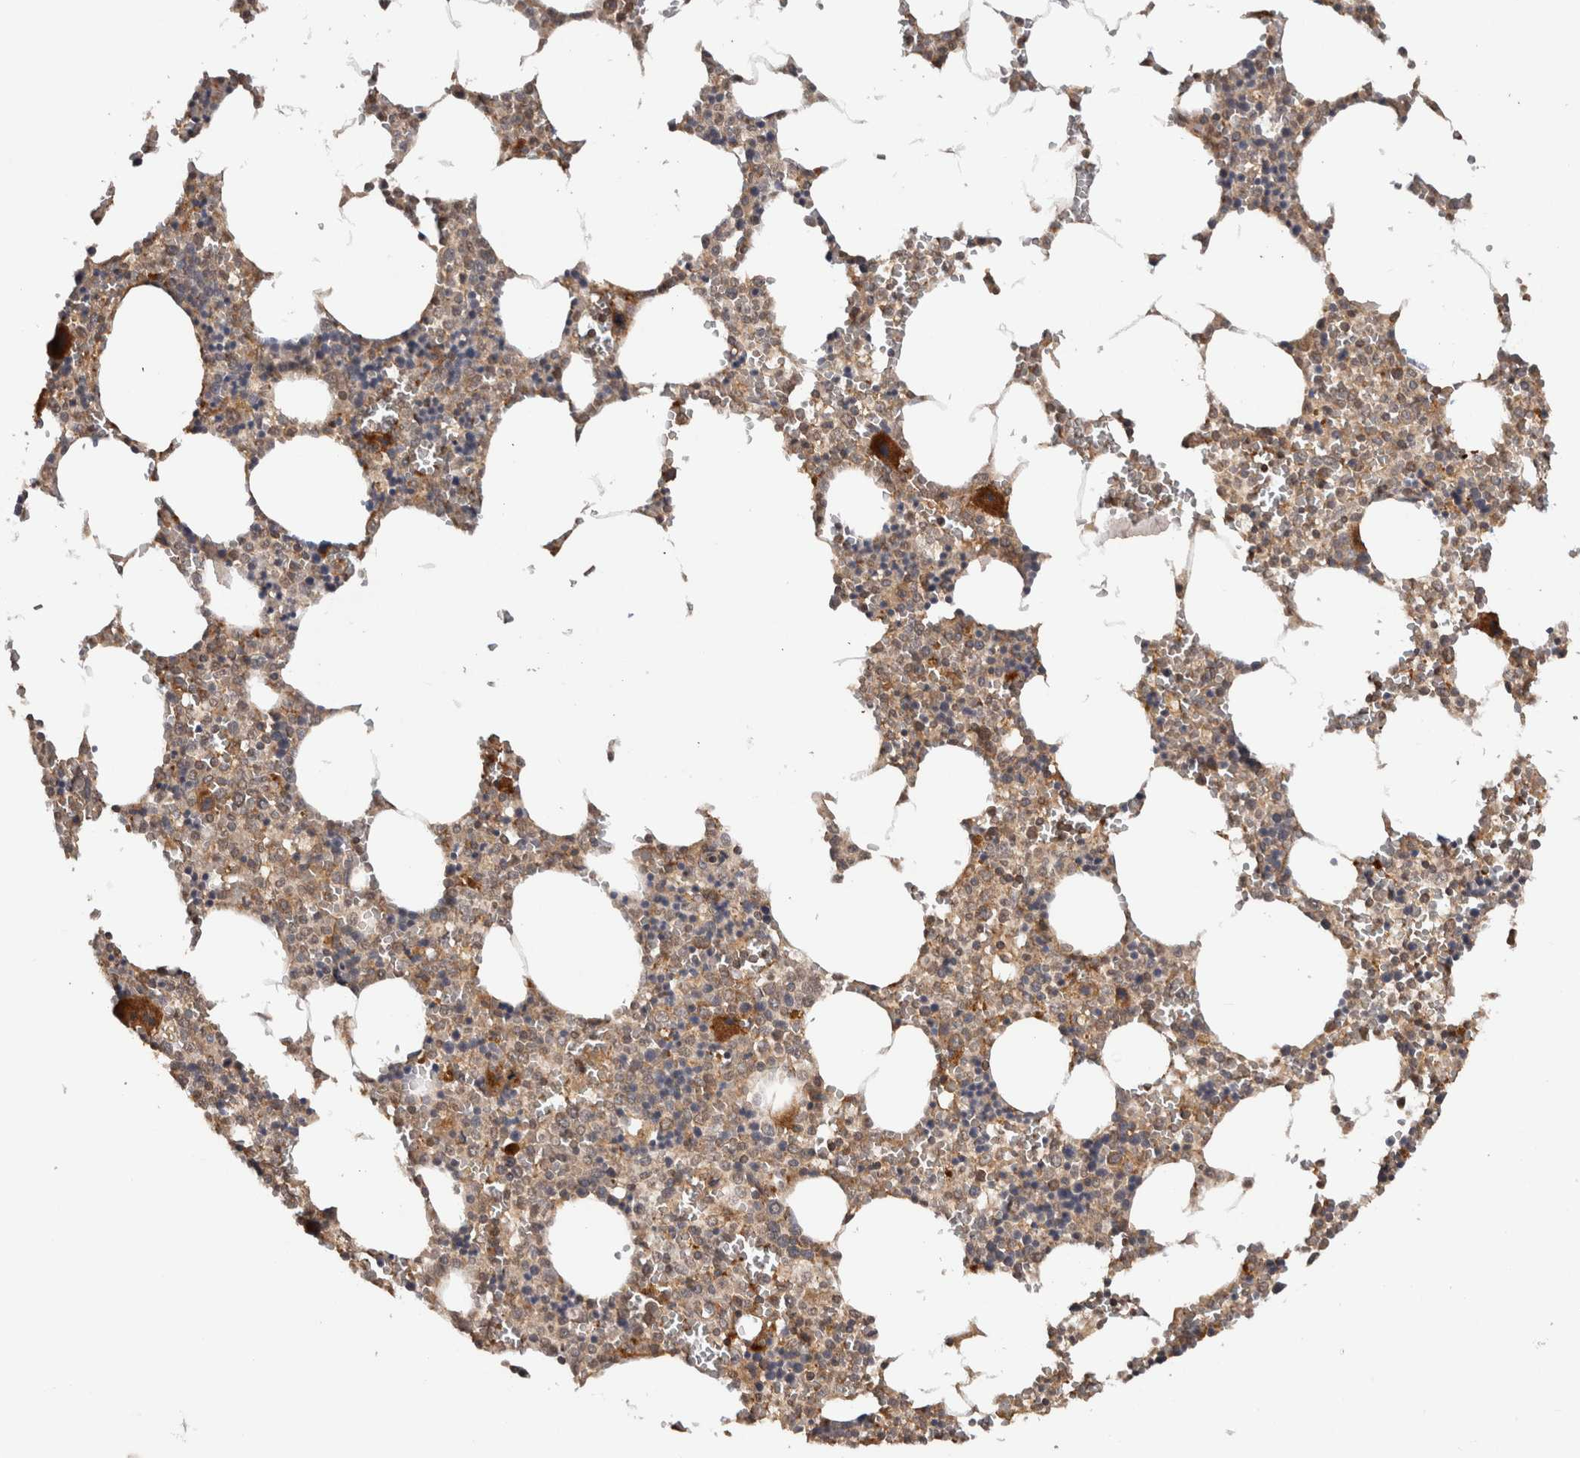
{"staining": {"intensity": "moderate", "quantity": "25%-75%", "location": "cytoplasmic/membranous"}, "tissue": "bone marrow", "cell_type": "Hematopoietic cells", "image_type": "normal", "snomed": [{"axis": "morphology", "description": "Normal tissue, NOS"}, {"axis": "topography", "description": "Bone marrow"}], "caption": "Moderate cytoplasmic/membranous staining for a protein is appreciated in about 25%-75% of hematopoietic cells of benign bone marrow using IHC.", "gene": "HMOX2", "patient": {"sex": "male", "age": 70}}